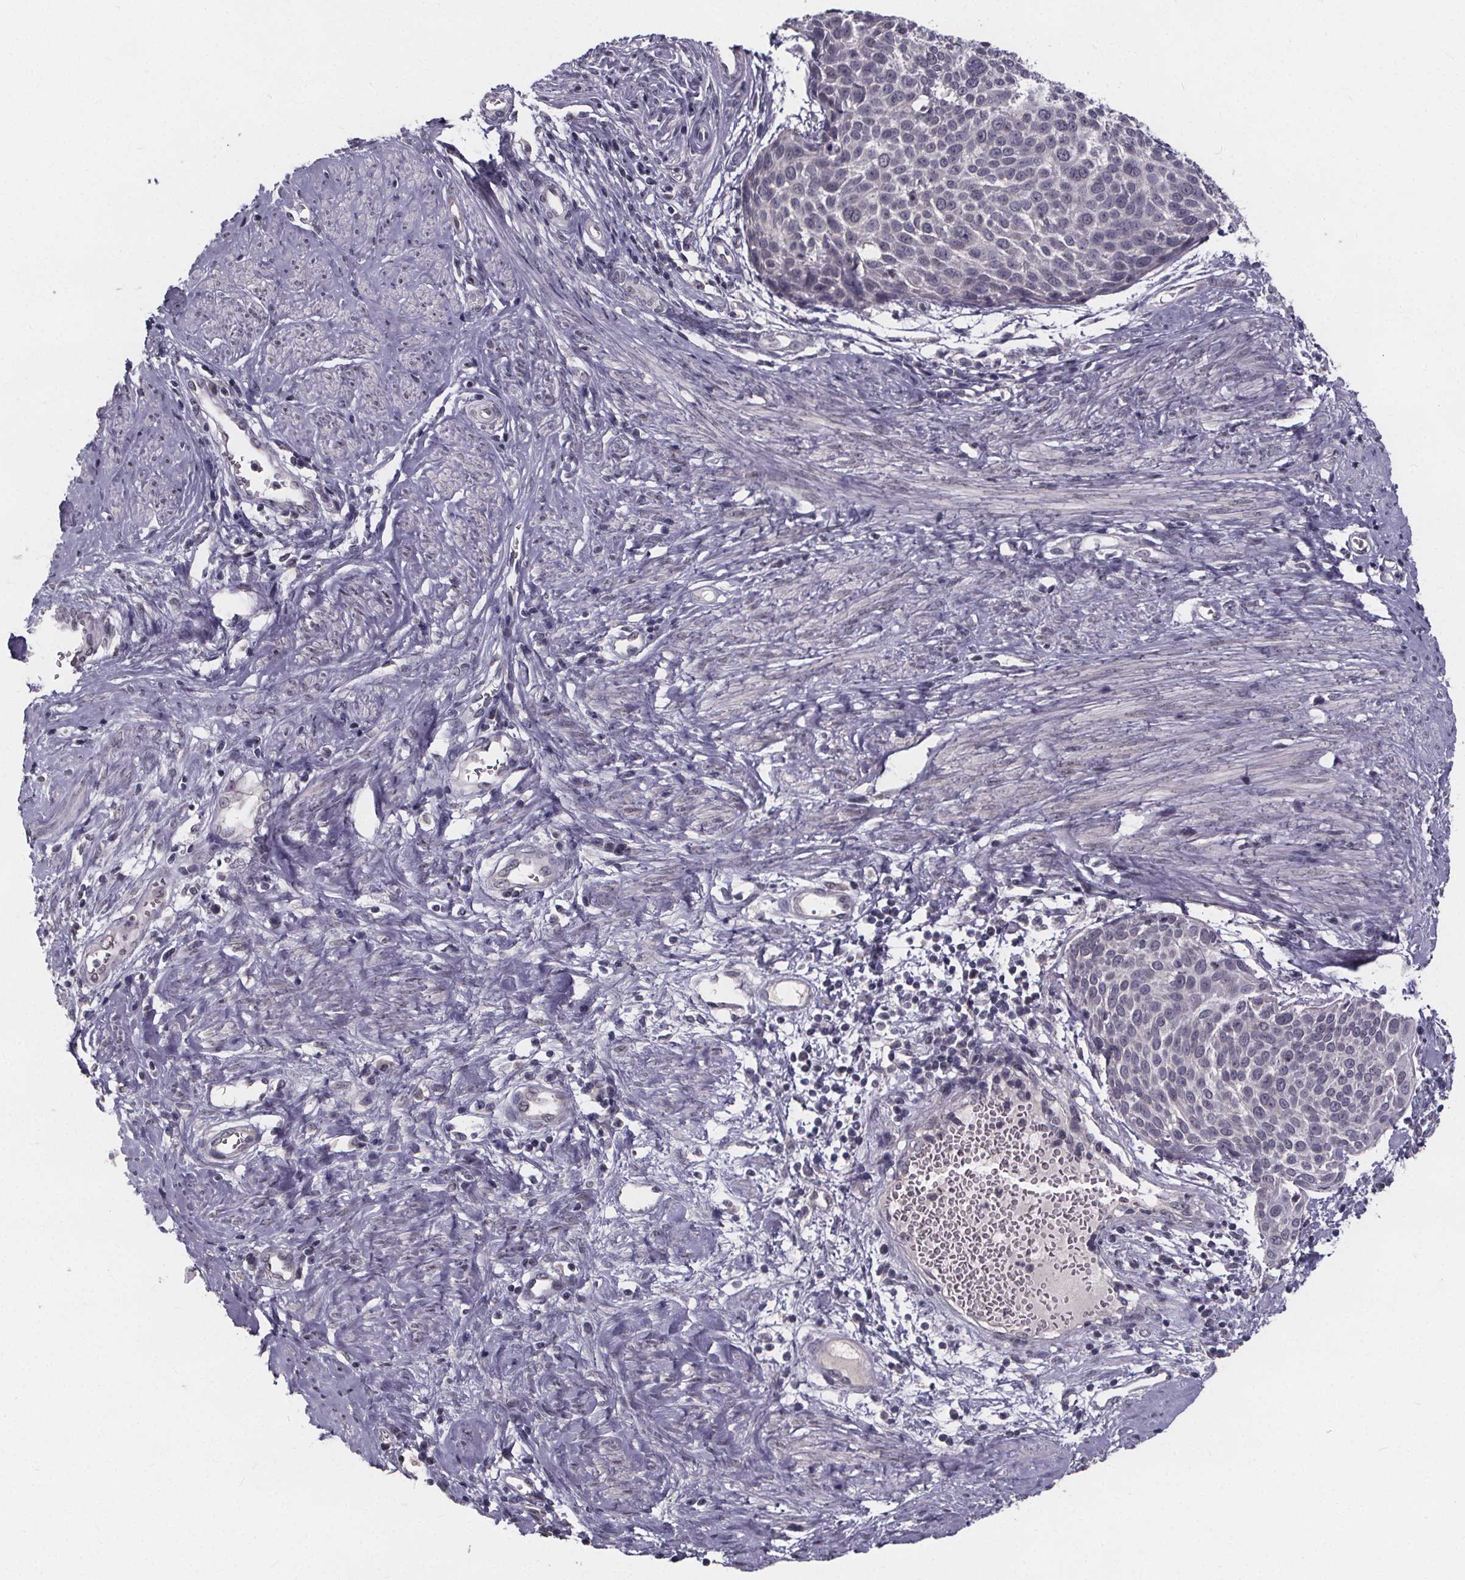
{"staining": {"intensity": "negative", "quantity": "none", "location": "none"}, "tissue": "cervical cancer", "cell_type": "Tumor cells", "image_type": "cancer", "snomed": [{"axis": "morphology", "description": "Squamous cell carcinoma, NOS"}, {"axis": "topography", "description": "Cervix"}], "caption": "An immunohistochemistry (IHC) histopathology image of cervical cancer (squamous cell carcinoma) is shown. There is no staining in tumor cells of cervical cancer (squamous cell carcinoma).", "gene": "FAM181B", "patient": {"sex": "female", "age": 39}}